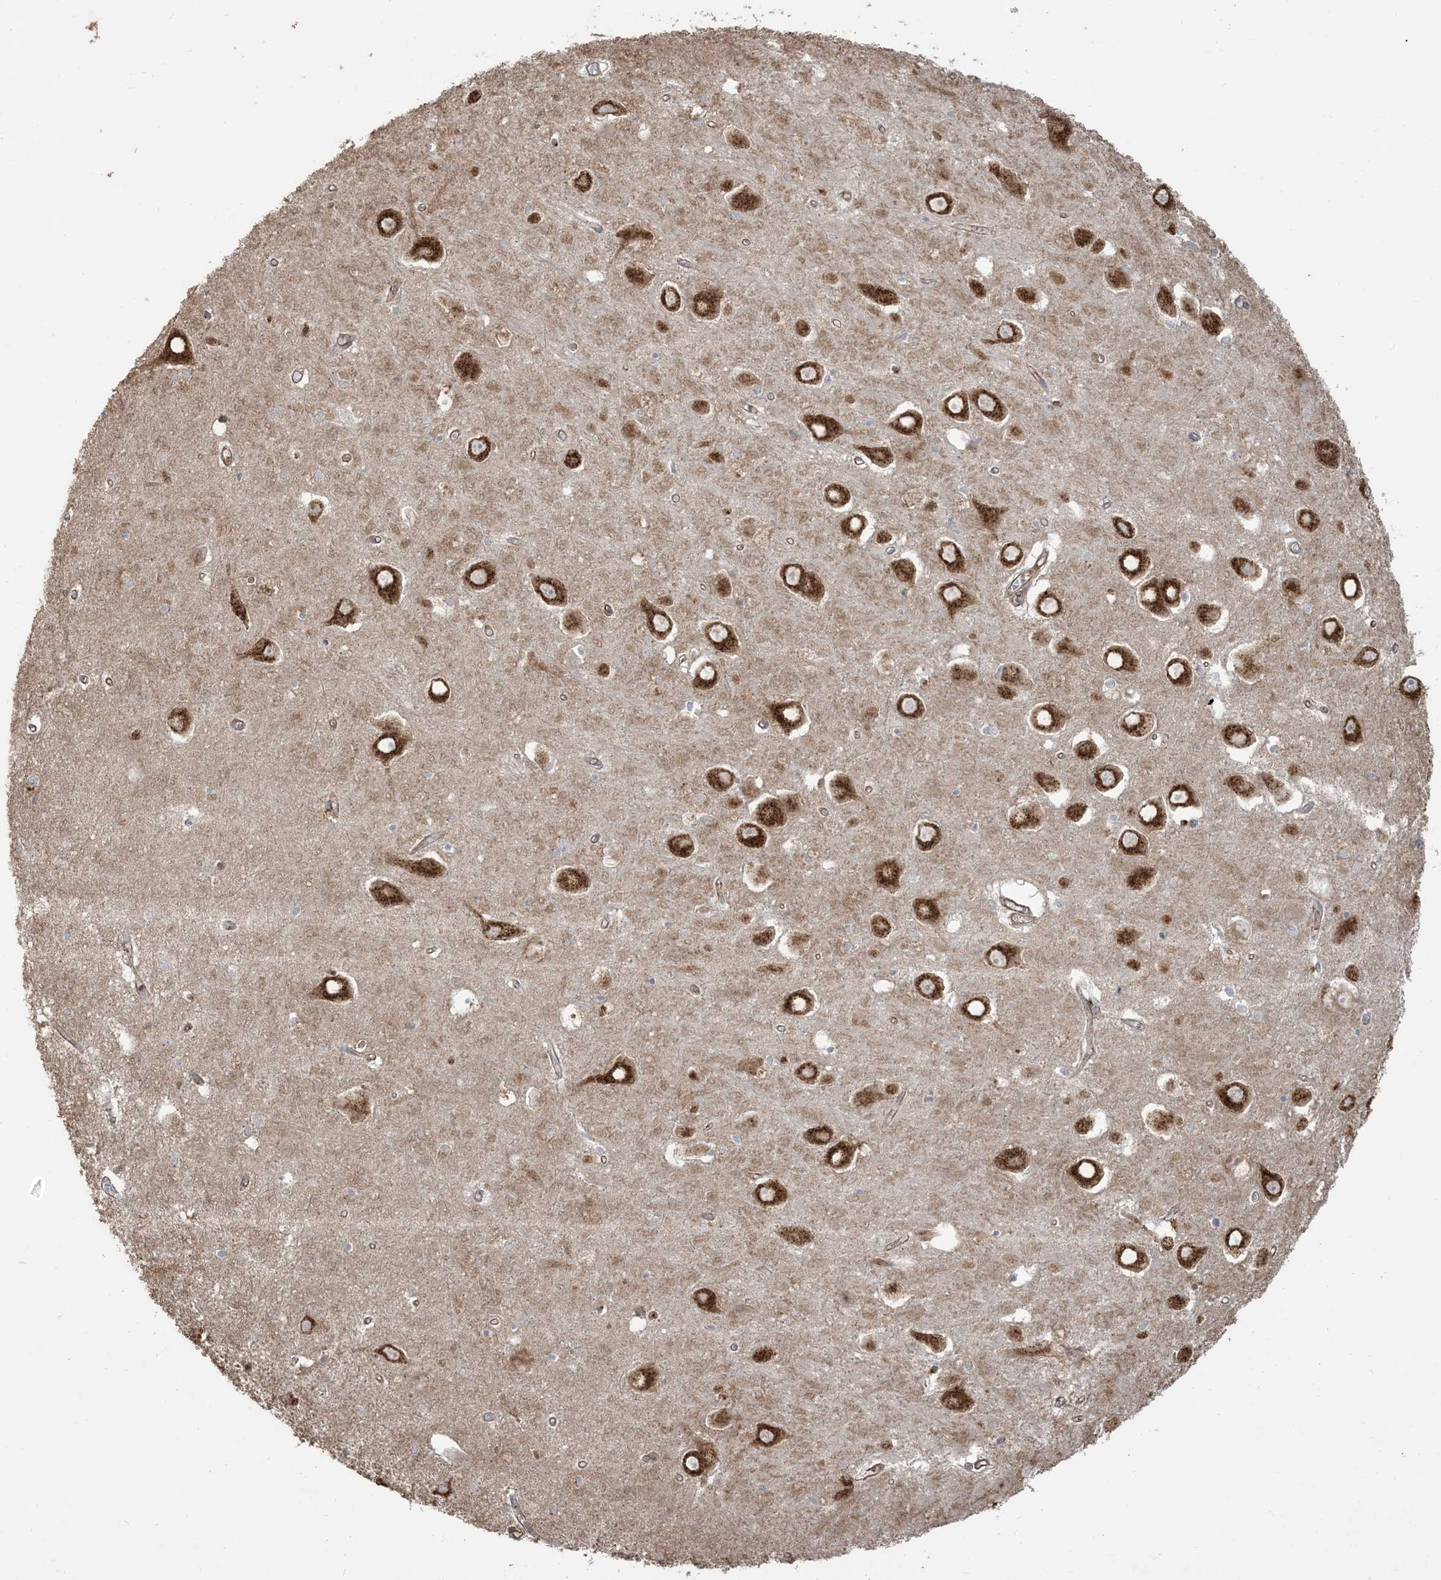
{"staining": {"intensity": "moderate", "quantity": "<25%", "location": "cytoplasmic/membranous"}, "tissue": "hippocampus", "cell_type": "Glial cells", "image_type": "normal", "snomed": [{"axis": "morphology", "description": "Normal tissue, NOS"}, {"axis": "topography", "description": "Hippocampus"}], "caption": "The micrograph shows a brown stain indicating the presence of a protein in the cytoplasmic/membranous of glial cells in hippocampus. (brown staining indicates protein expression, while blue staining denotes nuclei).", "gene": "KLHL18", "patient": {"sex": "male", "age": 70}}